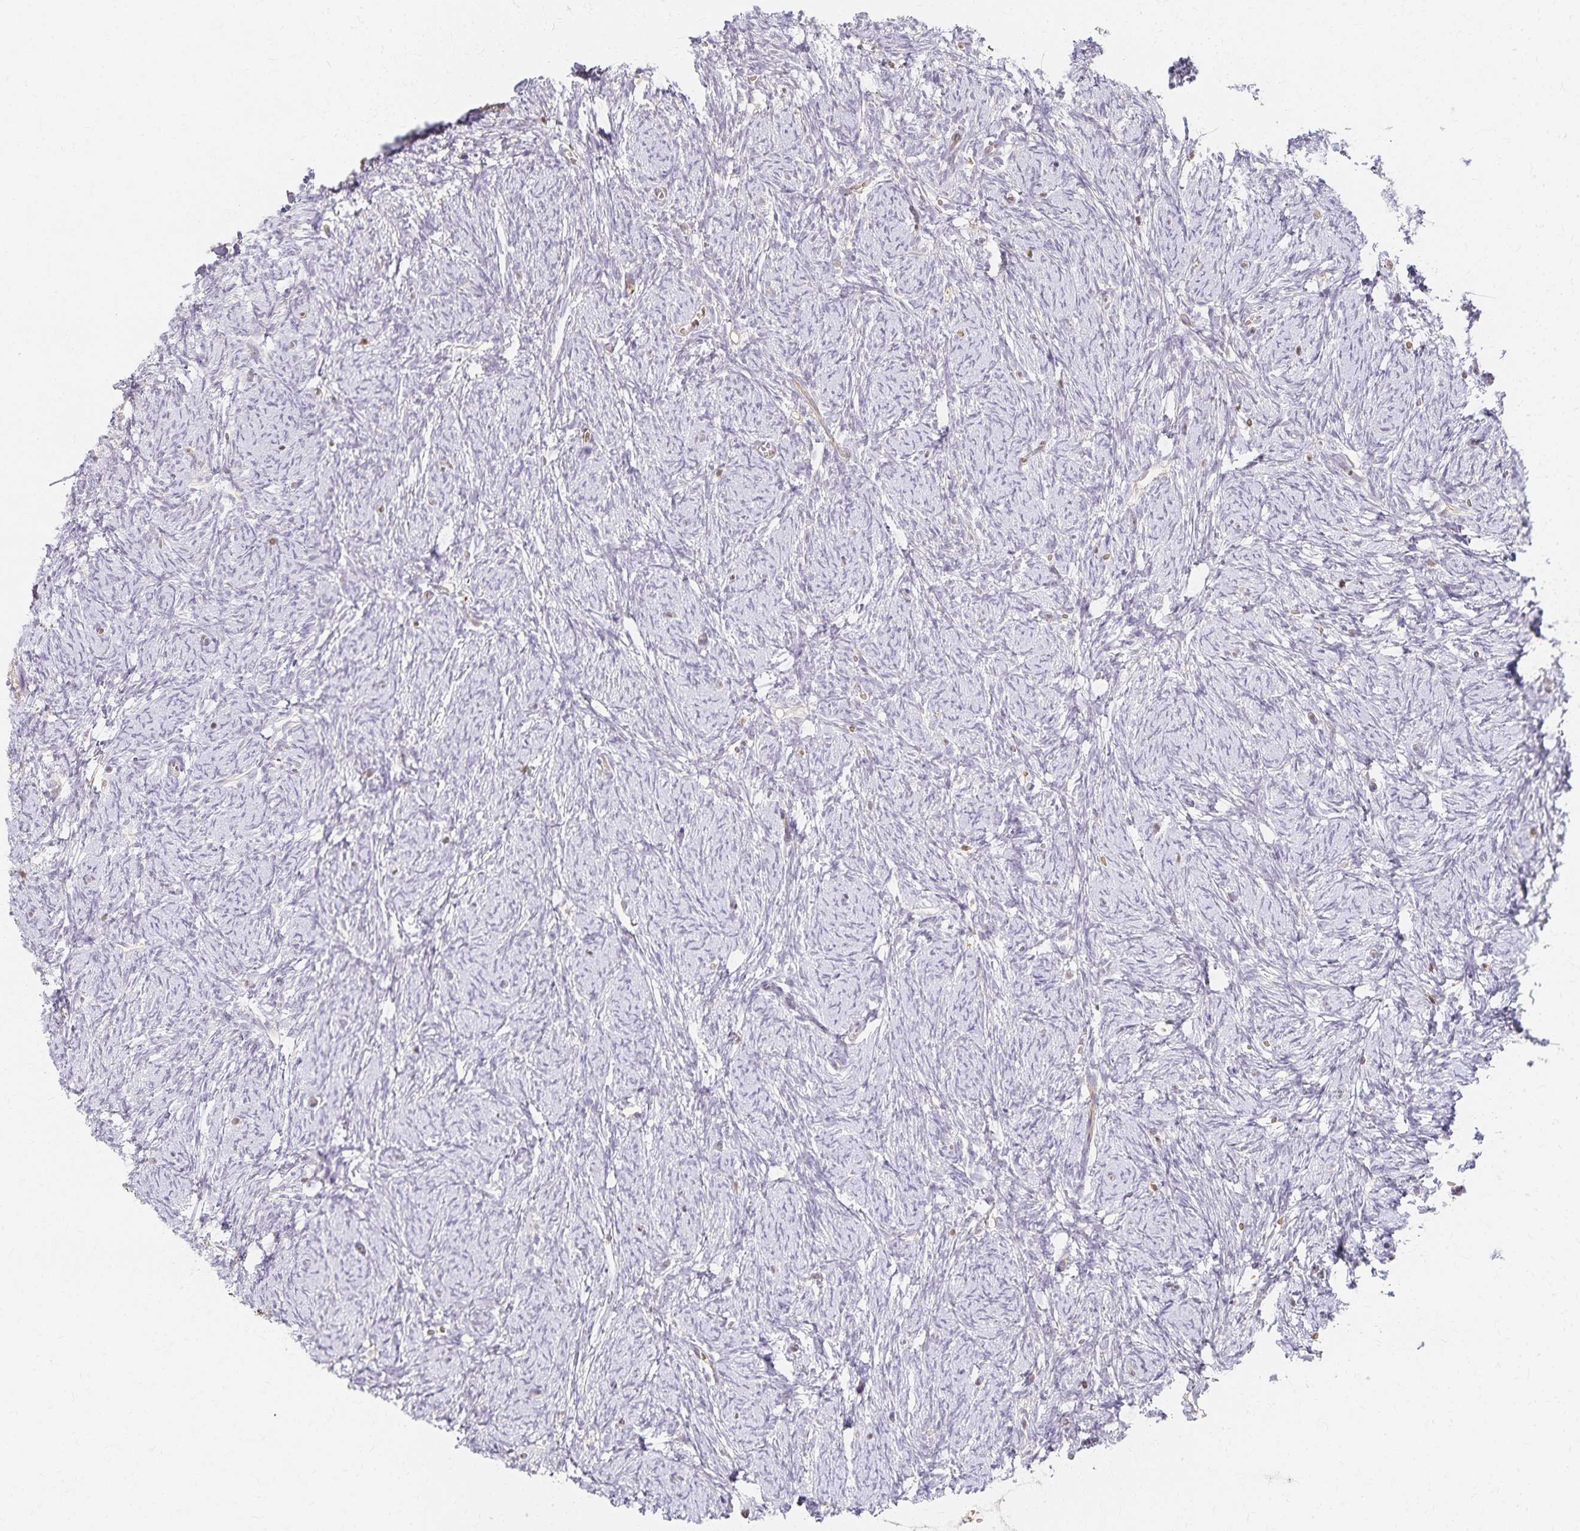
{"staining": {"intensity": "negative", "quantity": "none", "location": "none"}, "tissue": "ovary", "cell_type": "Follicle cells", "image_type": "normal", "snomed": [{"axis": "morphology", "description": "Normal tissue, NOS"}, {"axis": "topography", "description": "Ovary"}], "caption": "Follicle cells show no significant protein positivity in normal ovary. (DAB (3,3'-diaminobenzidine) immunohistochemistry visualized using brightfield microscopy, high magnification).", "gene": "AZGP1", "patient": {"sex": "female", "age": 41}}